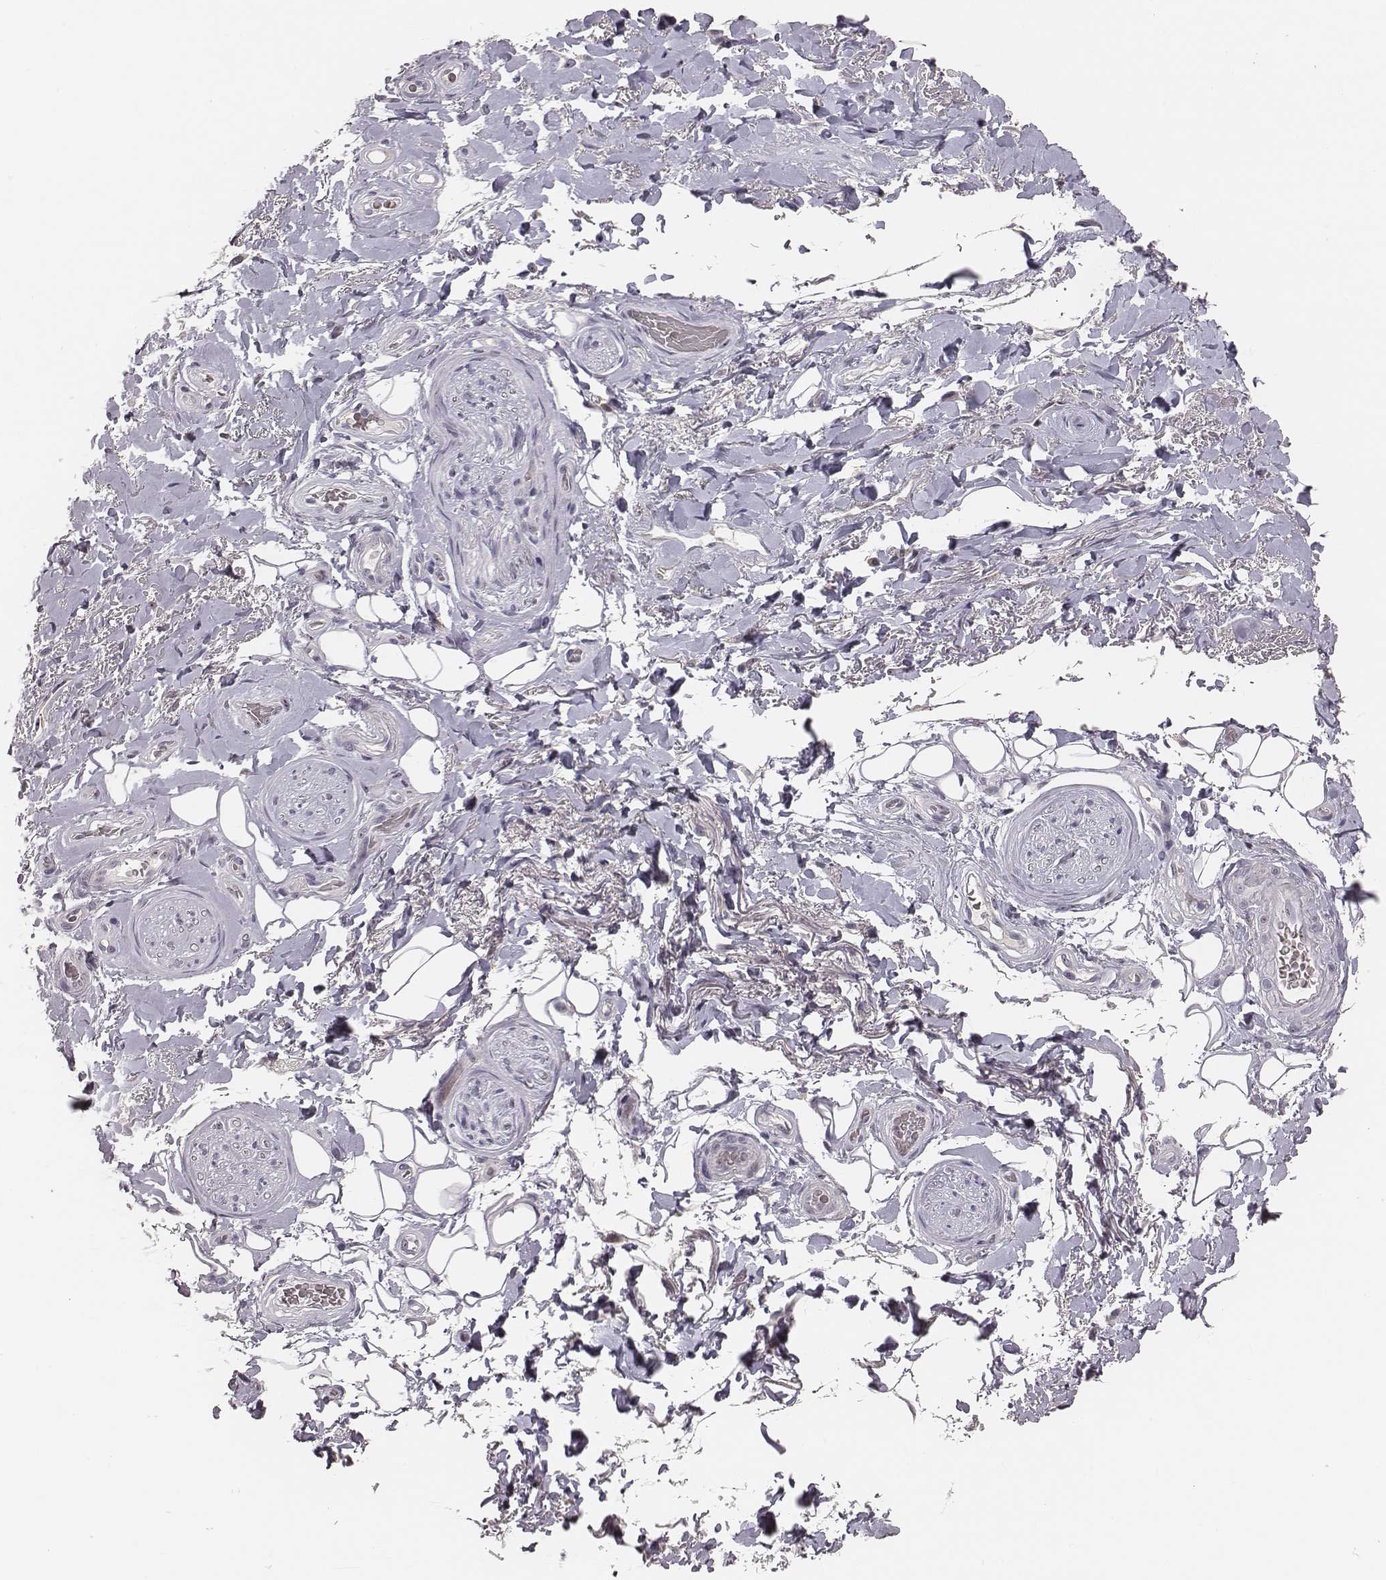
{"staining": {"intensity": "negative", "quantity": "none", "location": "none"}, "tissue": "adipose tissue", "cell_type": "Adipocytes", "image_type": "normal", "snomed": [{"axis": "morphology", "description": "Normal tissue, NOS"}, {"axis": "topography", "description": "Anal"}, {"axis": "topography", "description": "Peripheral nerve tissue"}], "caption": "This is an IHC photomicrograph of normal adipose tissue. There is no staining in adipocytes.", "gene": "NIFK", "patient": {"sex": "male", "age": 53}}